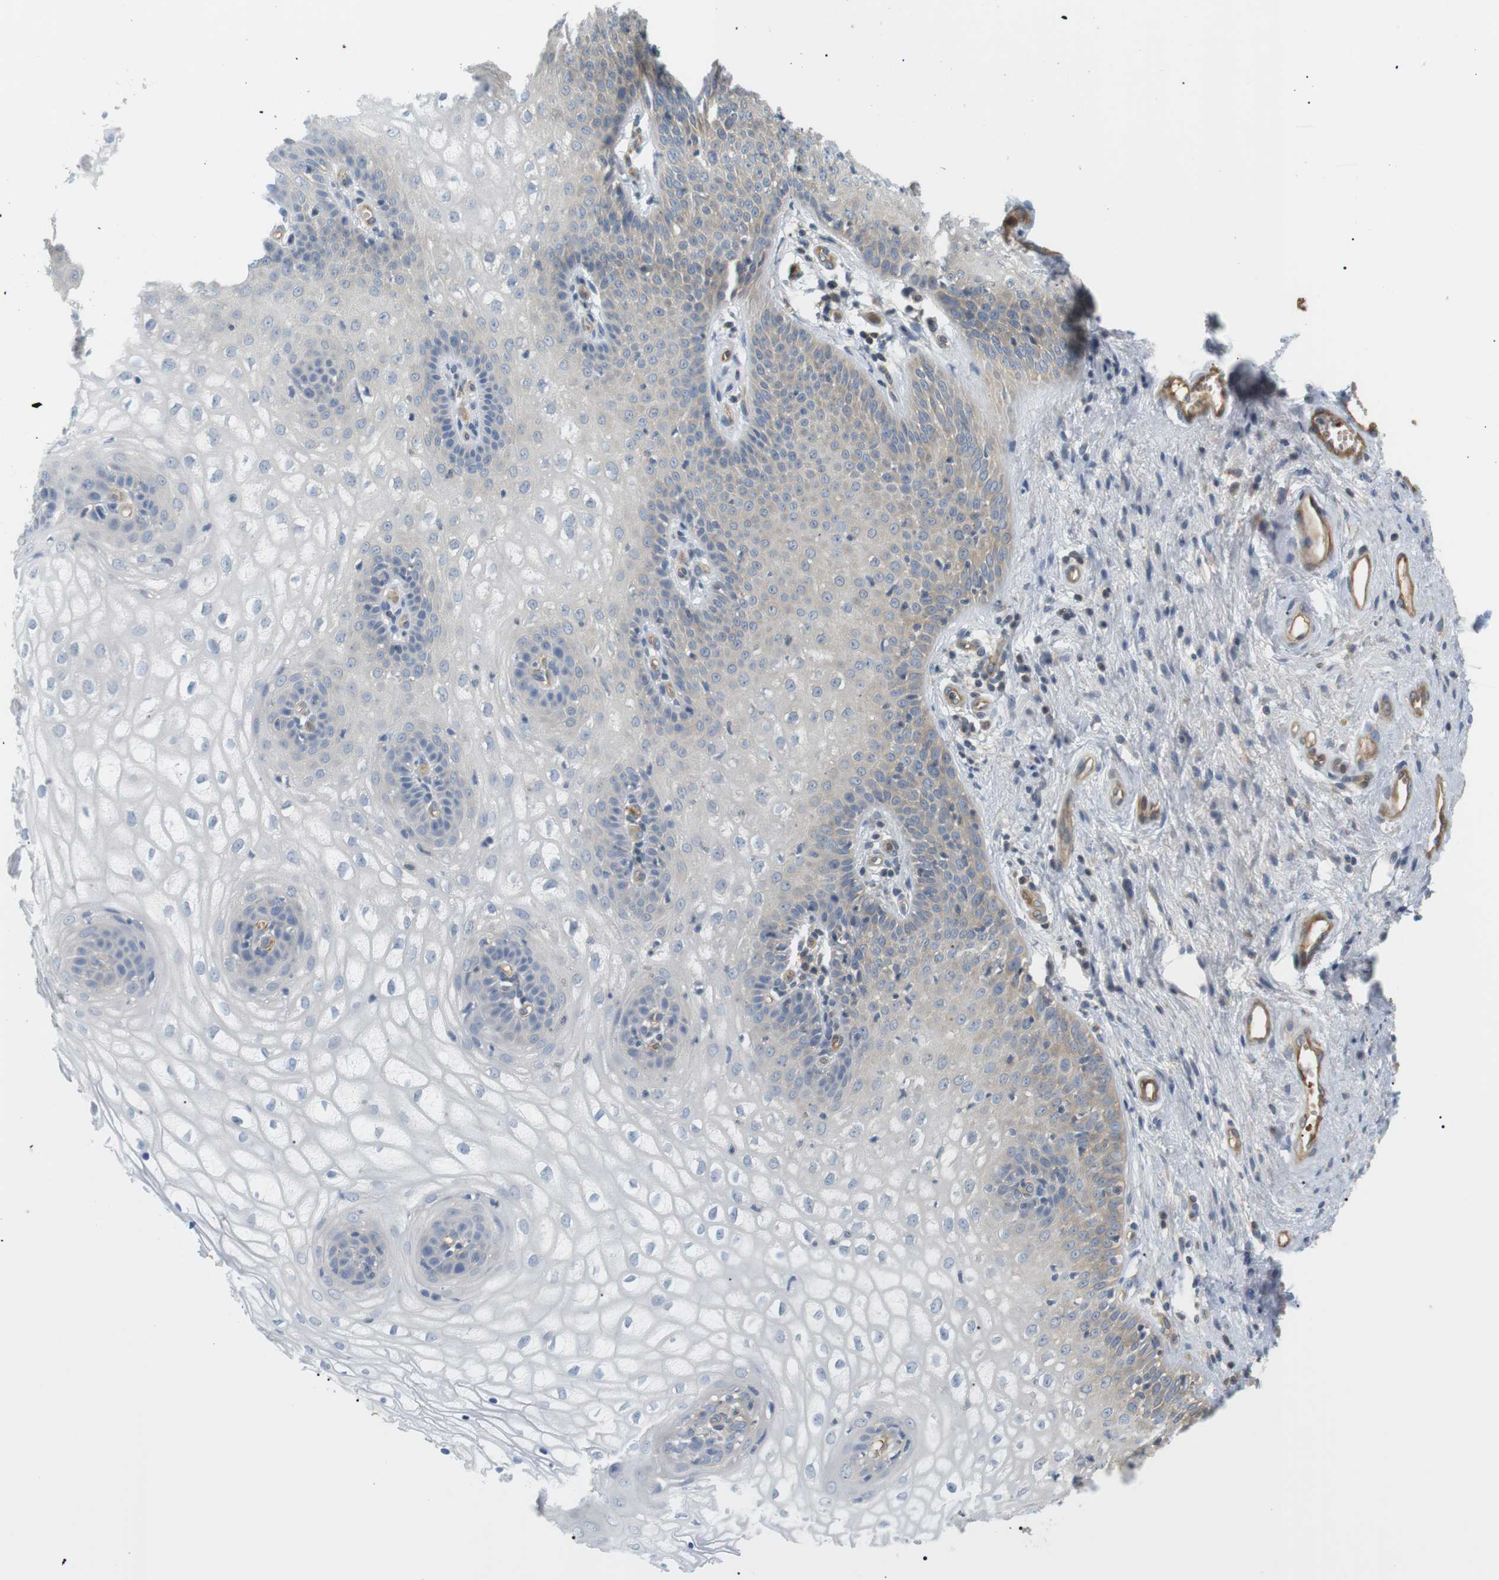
{"staining": {"intensity": "weak", "quantity": "<25%", "location": "cytoplasmic/membranous"}, "tissue": "vagina", "cell_type": "Squamous epithelial cells", "image_type": "normal", "snomed": [{"axis": "morphology", "description": "Normal tissue, NOS"}, {"axis": "topography", "description": "Vagina"}], "caption": "Squamous epithelial cells are negative for brown protein staining in benign vagina. The staining was performed using DAB to visualize the protein expression in brown, while the nuclei were stained in blue with hematoxylin (Magnification: 20x).", "gene": "ADCY10", "patient": {"sex": "female", "age": 34}}